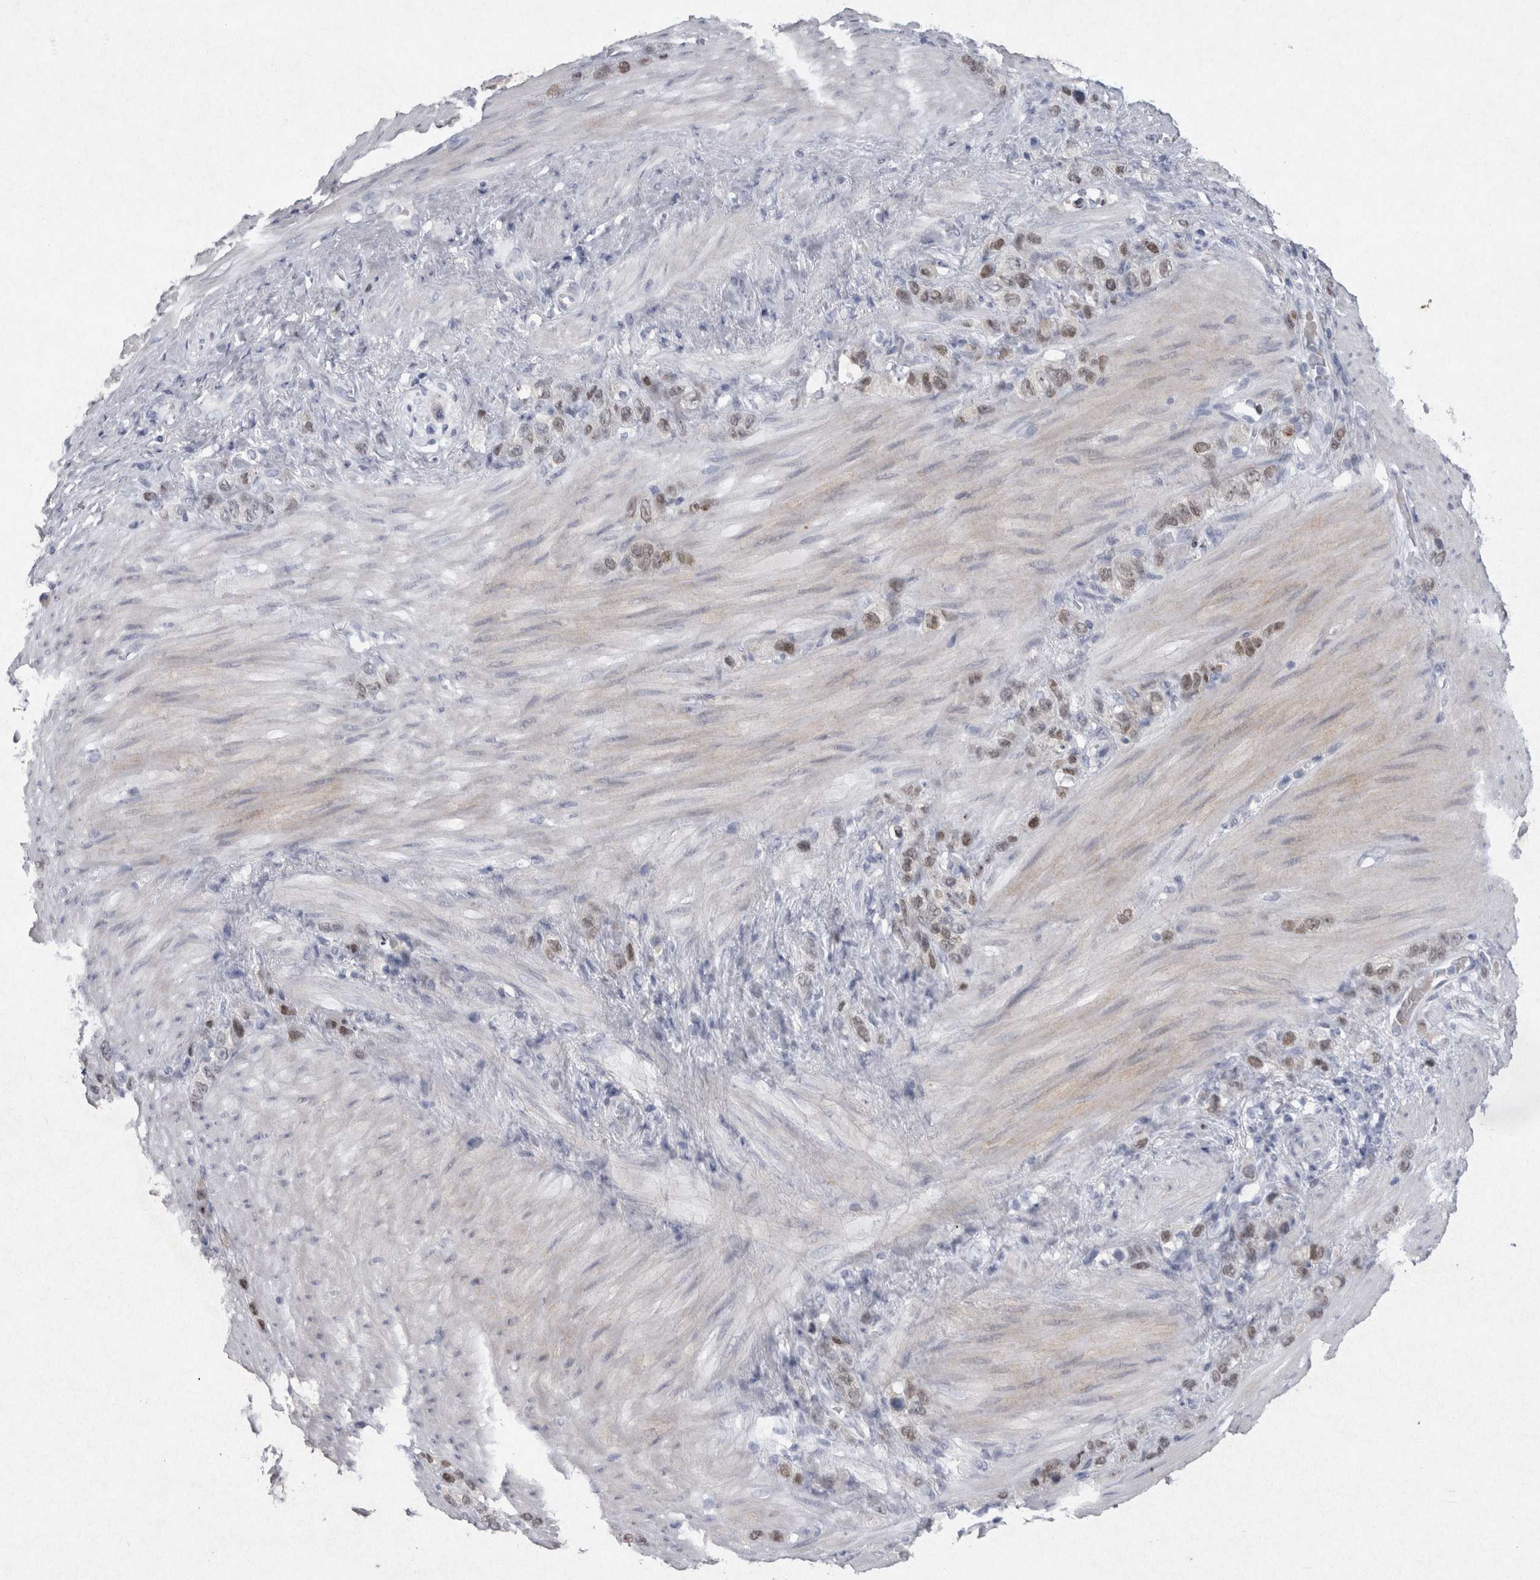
{"staining": {"intensity": "weak", "quantity": ">75%", "location": "nuclear"}, "tissue": "stomach cancer", "cell_type": "Tumor cells", "image_type": "cancer", "snomed": [{"axis": "morphology", "description": "Adenocarcinoma, NOS"}, {"axis": "morphology", "description": "Adenocarcinoma, High grade"}, {"axis": "topography", "description": "Stomach, upper"}, {"axis": "topography", "description": "Stomach, lower"}], "caption": "The photomicrograph demonstrates a brown stain indicating the presence of a protein in the nuclear of tumor cells in stomach cancer.", "gene": "PDX1", "patient": {"sex": "female", "age": 65}}